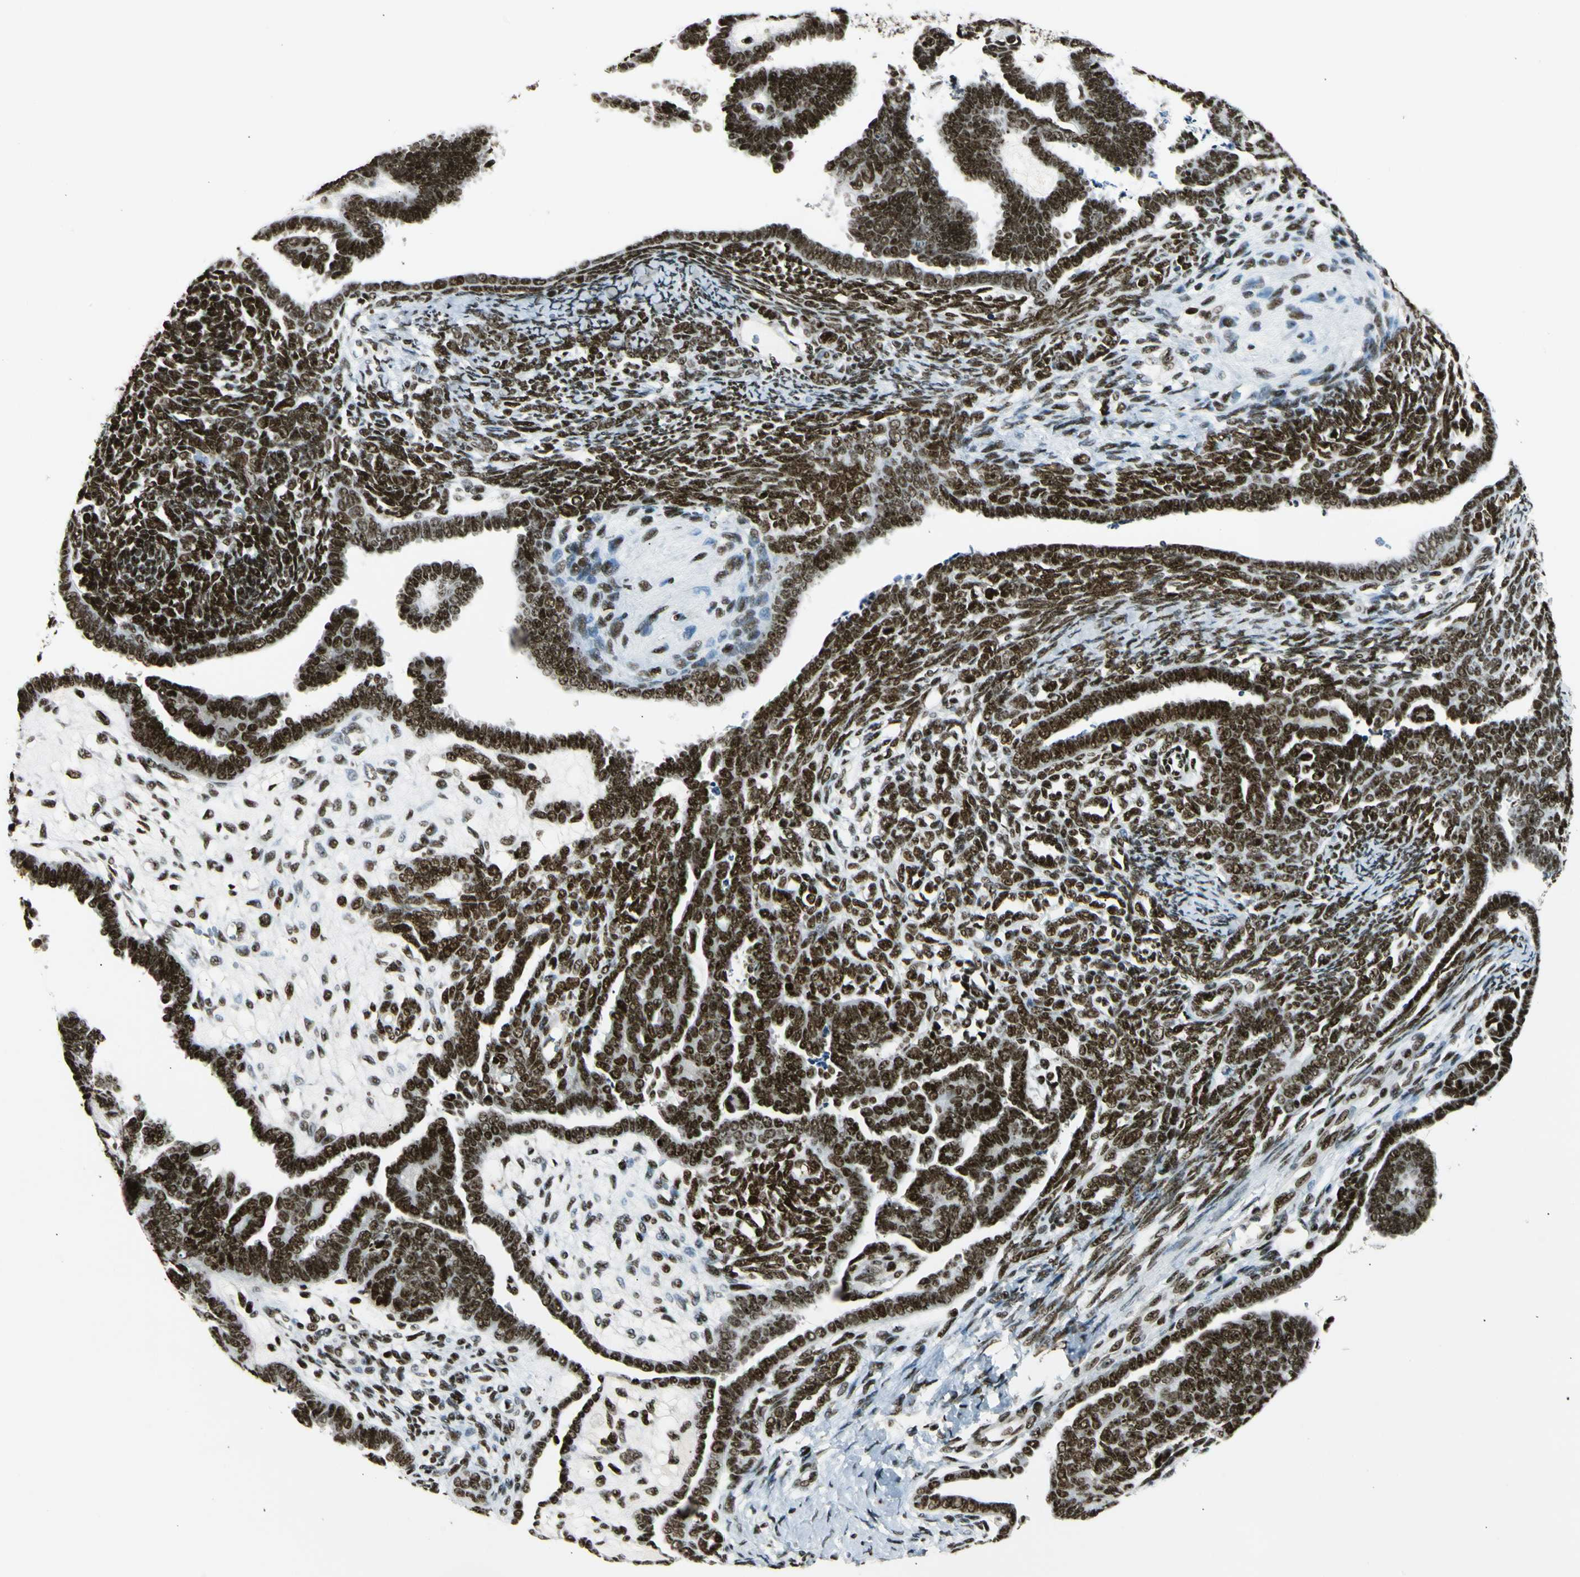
{"staining": {"intensity": "strong", "quantity": ">75%", "location": "nuclear"}, "tissue": "endometrial cancer", "cell_type": "Tumor cells", "image_type": "cancer", "snomed": [{"axis": "morphology", "description": "Neoplasm, malignant, NOS"}, {"axis": "topography", "description": "Endometrium"}], "caption": "Immunohistochemical staining of human neoplasm (malignant) (endometrial) exhibits high levels of strong nuclear protein expression in about >75% of tumor cells.", "gene": "UBTF", "patient": {"sex": "female", "age": 74}}